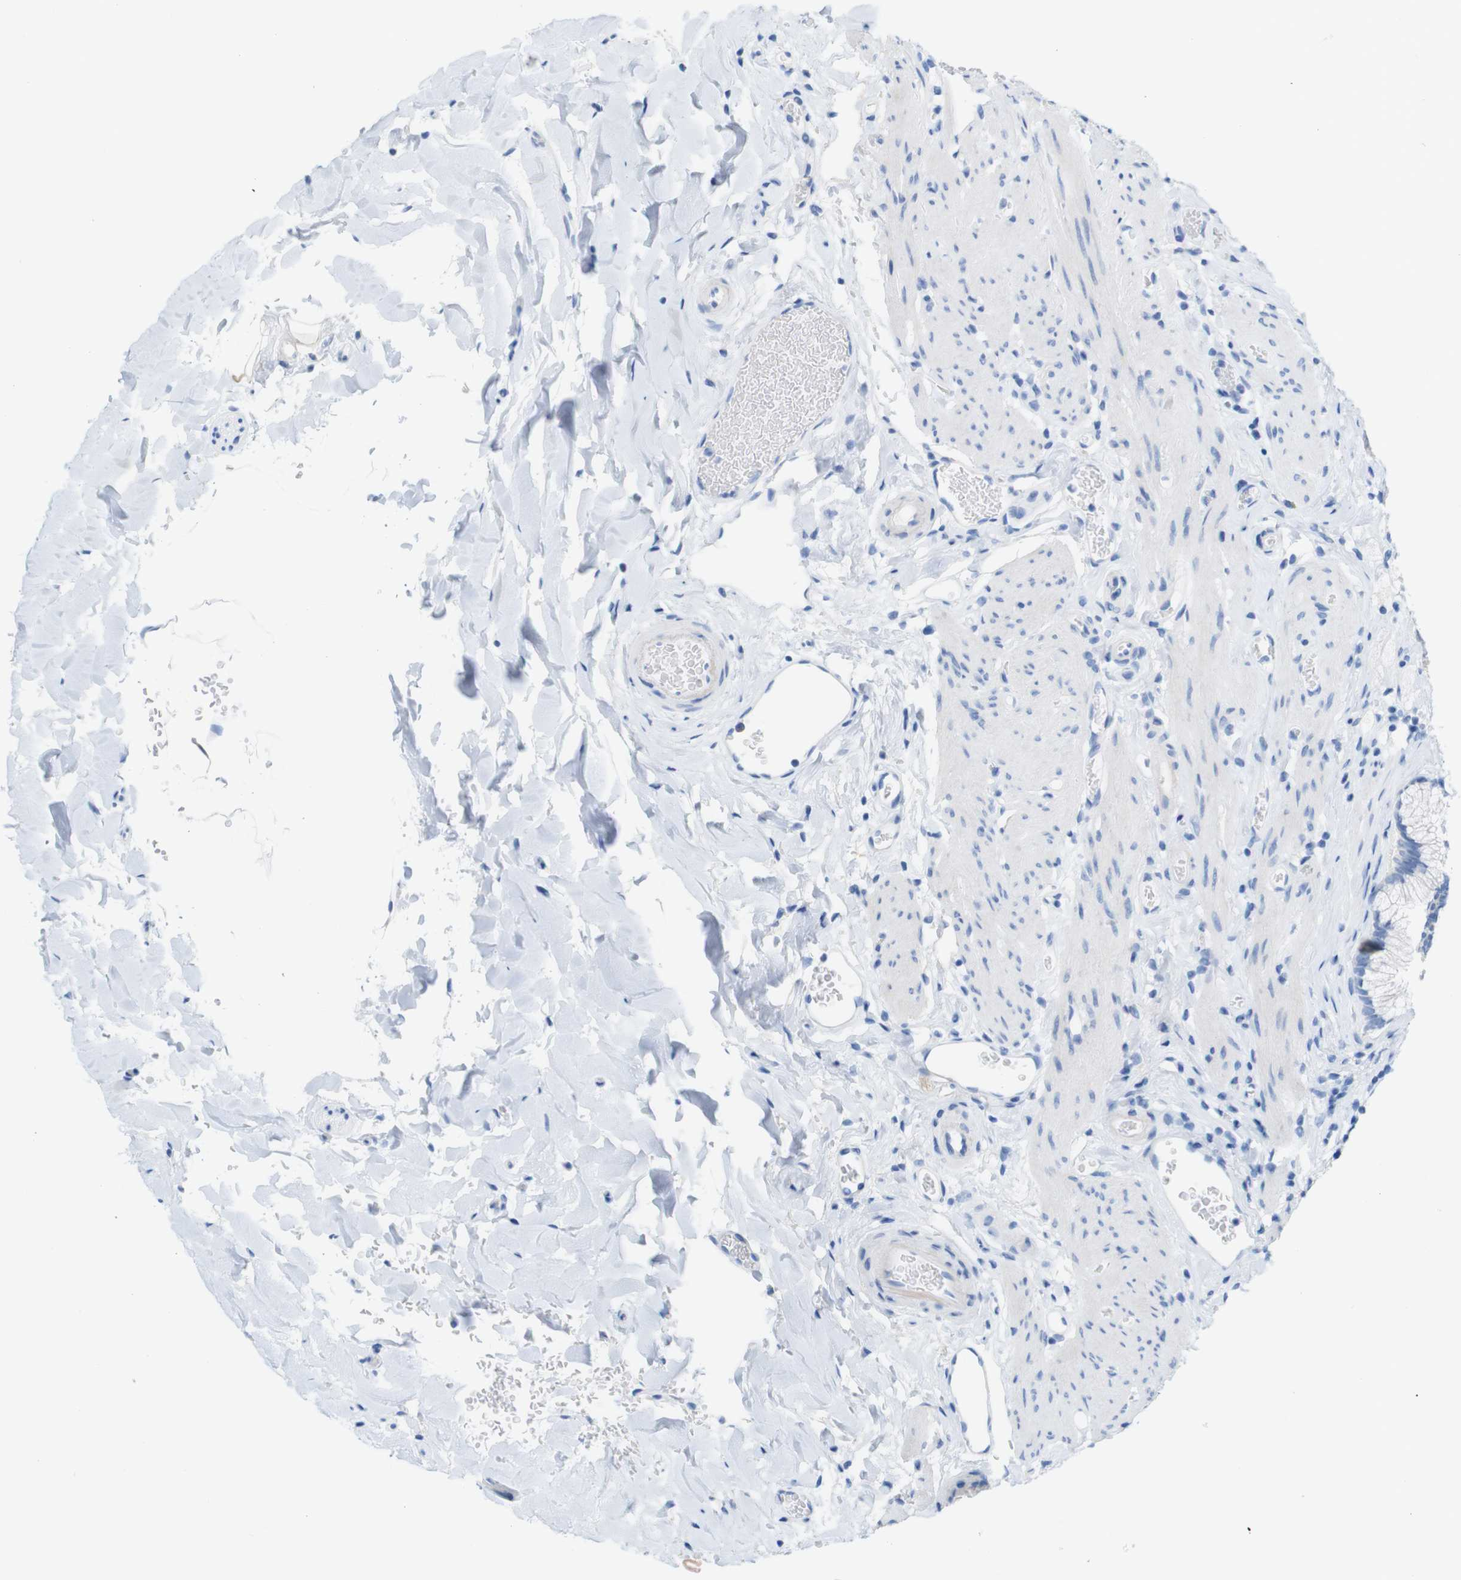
{"staining": {"intensity": "negative", "quantity": "none", "location": "none"}, "tissue": "gallbladder", "cell_type": "Glandular cells", "image_type": "normal", "snomed": [{"axis": "morphology", "description": "Normal tissue, NOS"}, {"axis": "topography", "description": "Gallbladder"}], "caption": "IHC of benign human gallbladder exhibits no positivity in glandular cells. (Stains: DAB (3,3'-diaminobenzidine) immunohistochemistry with hematoxylin counter stain, Microscopy: brightfield microscopy at high magnification).", "gene": "LAG3", "patient": {"sex": "male", "age": 54}}